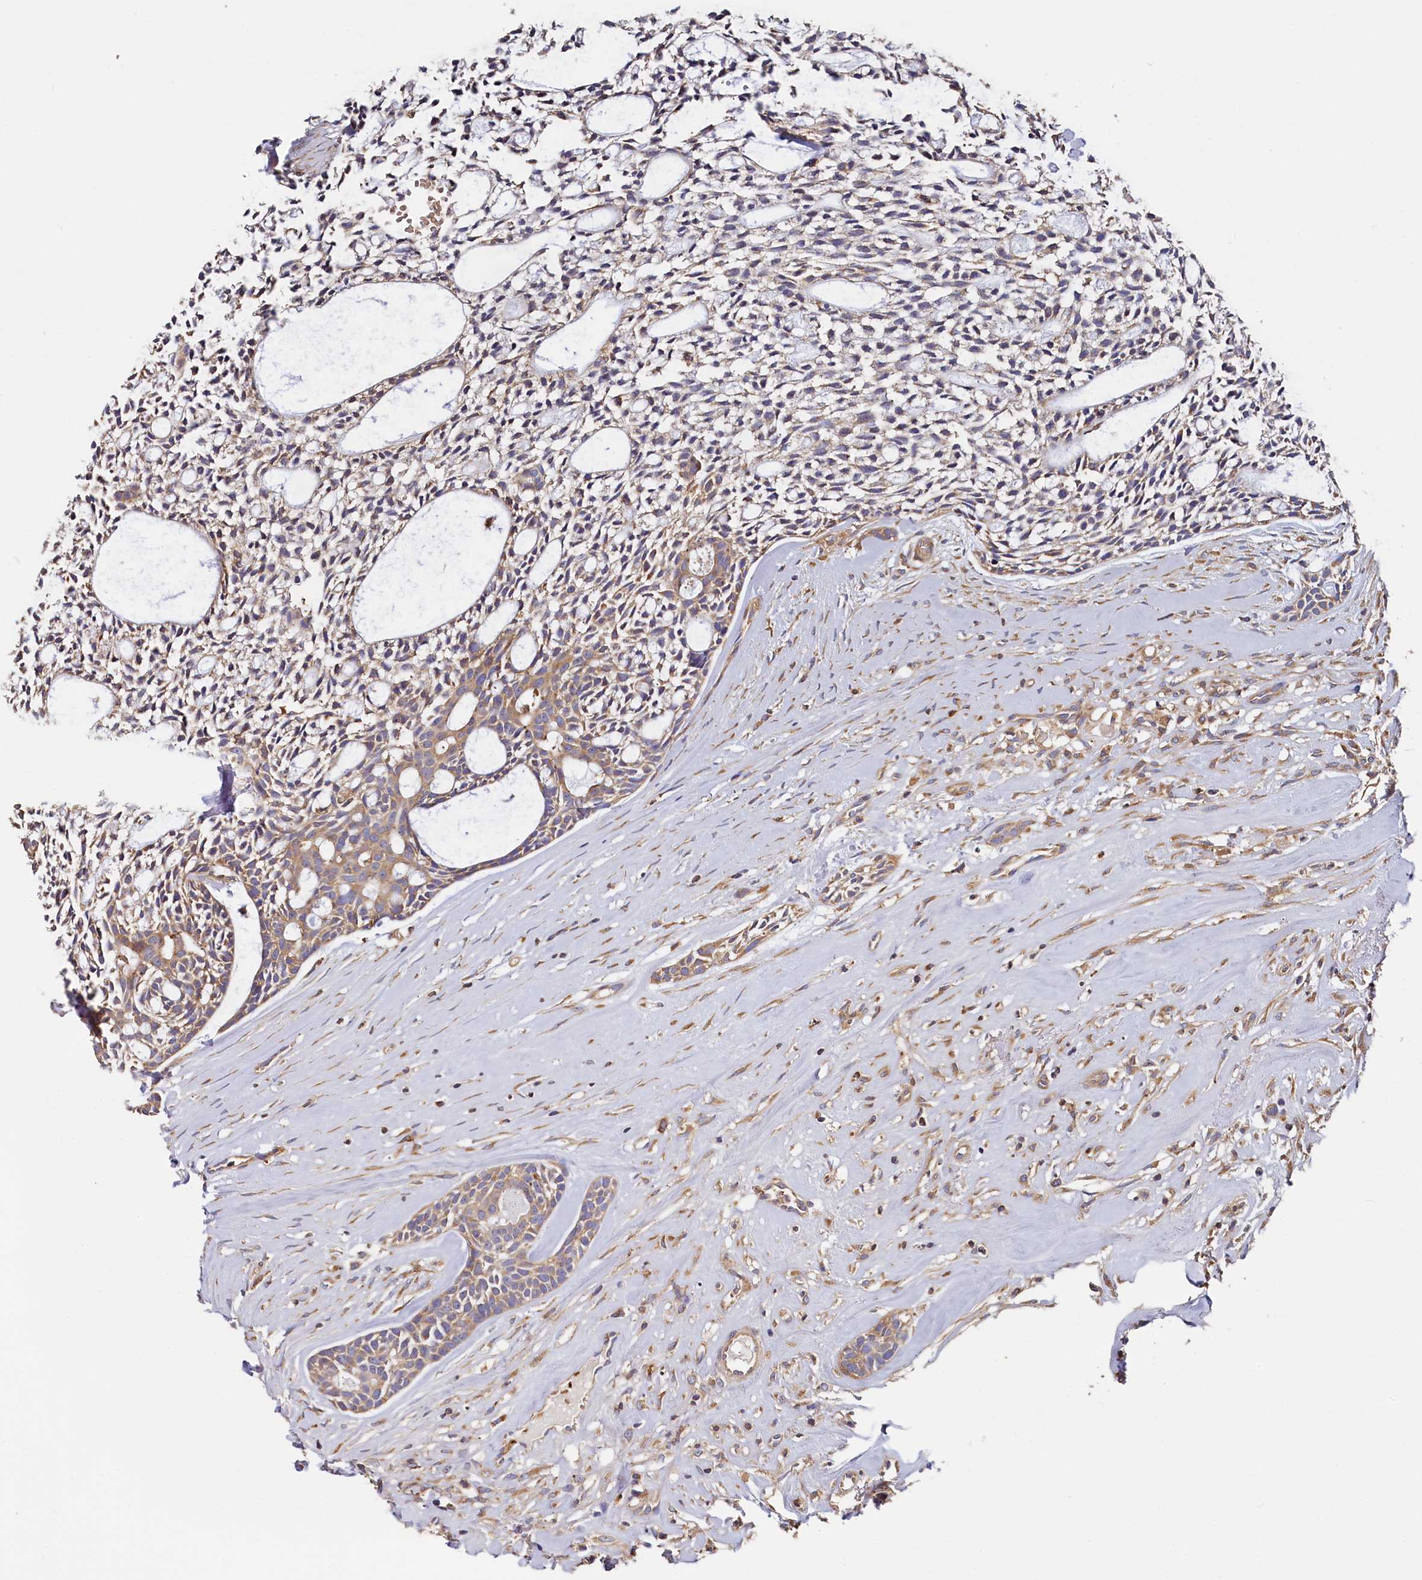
{"staining": {"intensity": "moderate", "quantity": "<25%", "location": "cytoplasmic/membranous"}, "tissue": "head and neck cancer", "cell_type": "Tumor cells", "image_type": "cancer", "snomed": [{"axis": "morphology", "description": "Adenocarcinoma, NOS"}, {"axis": "topography", "description": "Subcutis"}, {"axis": "topography", "description": "Head-Neck"}], "caption": "Immunohistochemistry of head and neck adenocarcinoma demonstrates low levels of moderate cytoplasmic/membranous expression in approximately <25% of tumor cells.", "gene": "PPIP5K1", "patient": {"sex": "female", "age": 73}}